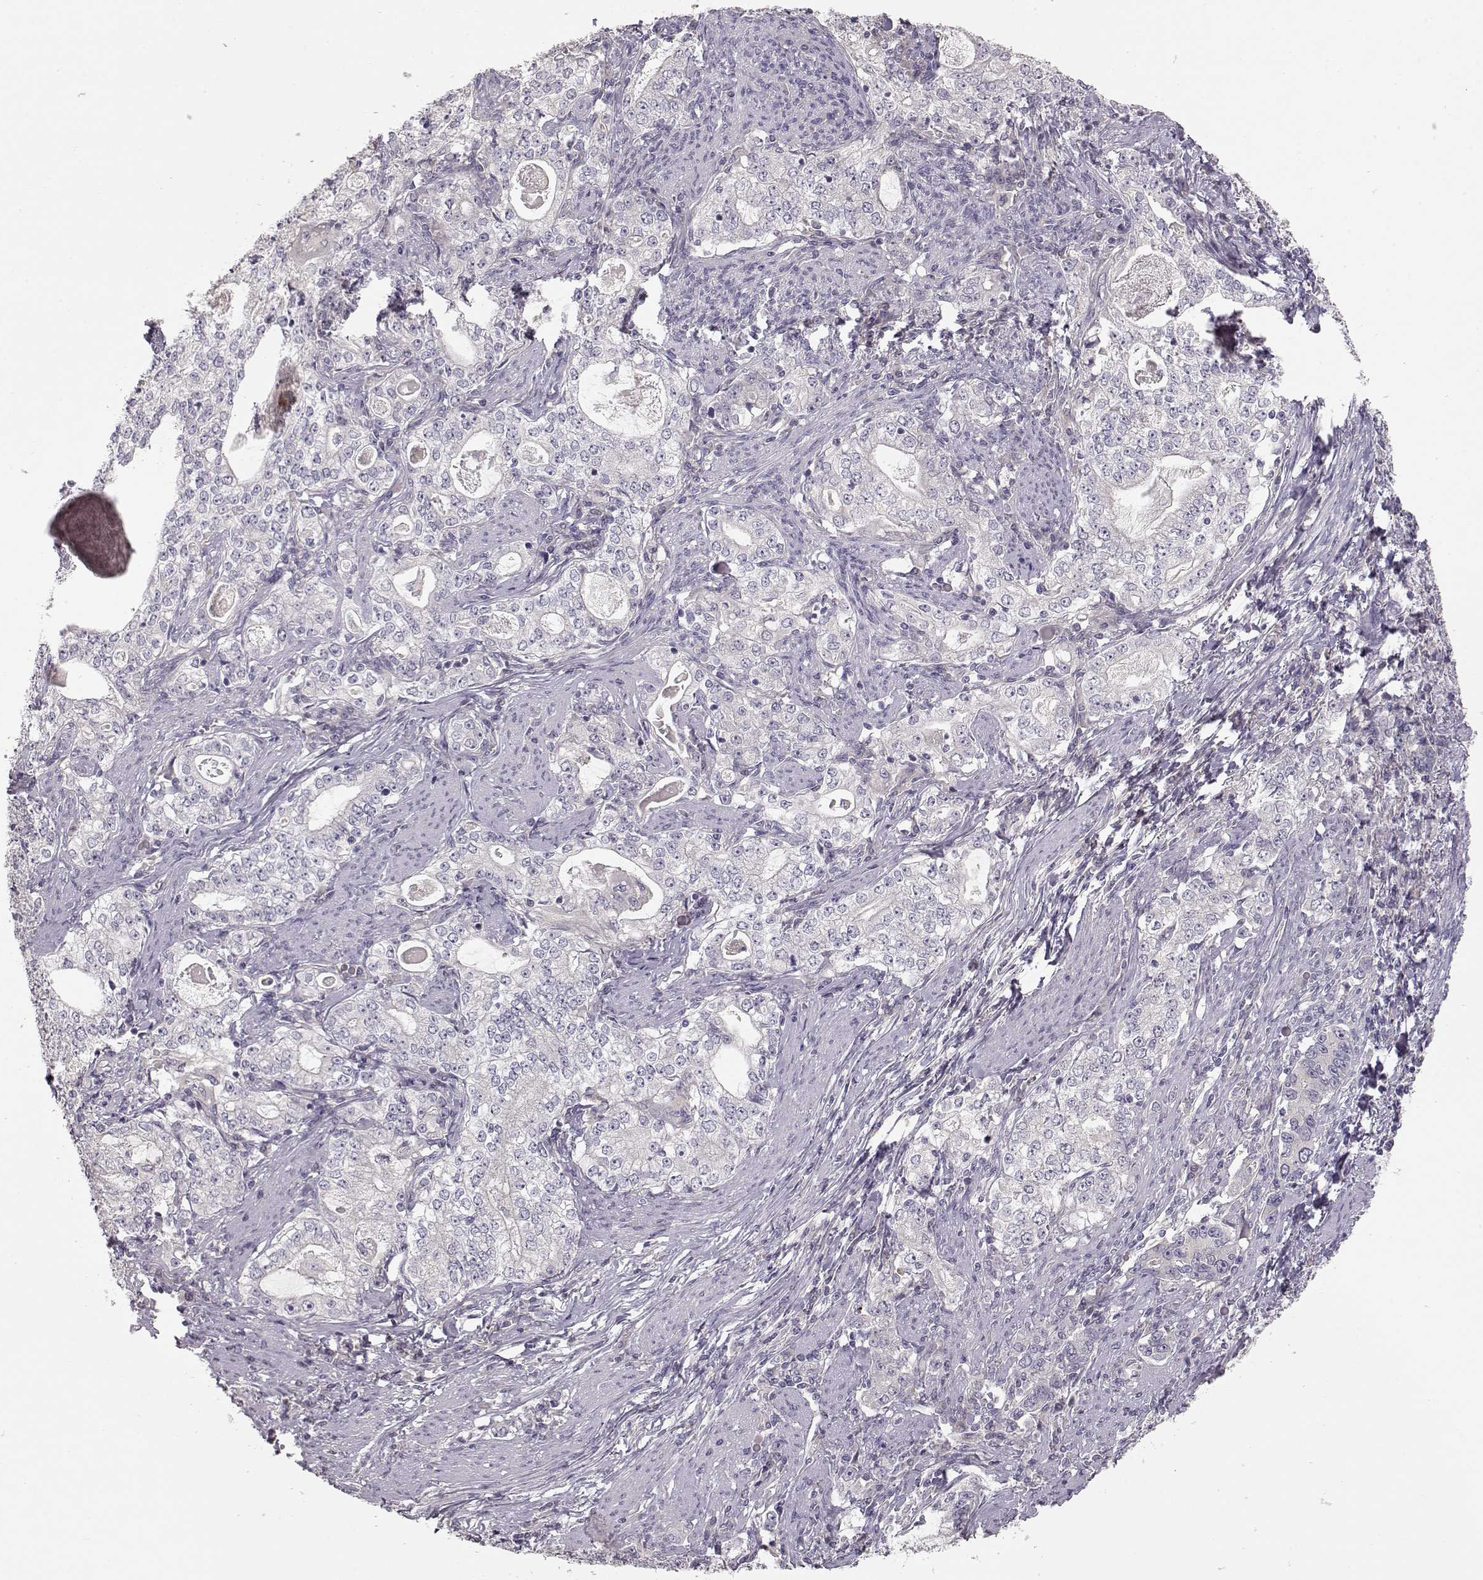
{"staining": {"intensity": "negative", "quantity": "none", "location": "none"}, "tissue": "stomach cancer", "cell_type": "Tumor cells", "image_type": "cancer", "snomed": [{"axis": "morphology", "description": "Adenocarcinoma, NOS"}, {"axis": "topography", "description": "Stomach, lower"}], "caption": "This is a image of IHC staining of stomach adenocarcinoma, which shows no expression in tumor cells.", "gene": "ARHGAP8", "patient": {"sex": "female", "age": 72}}